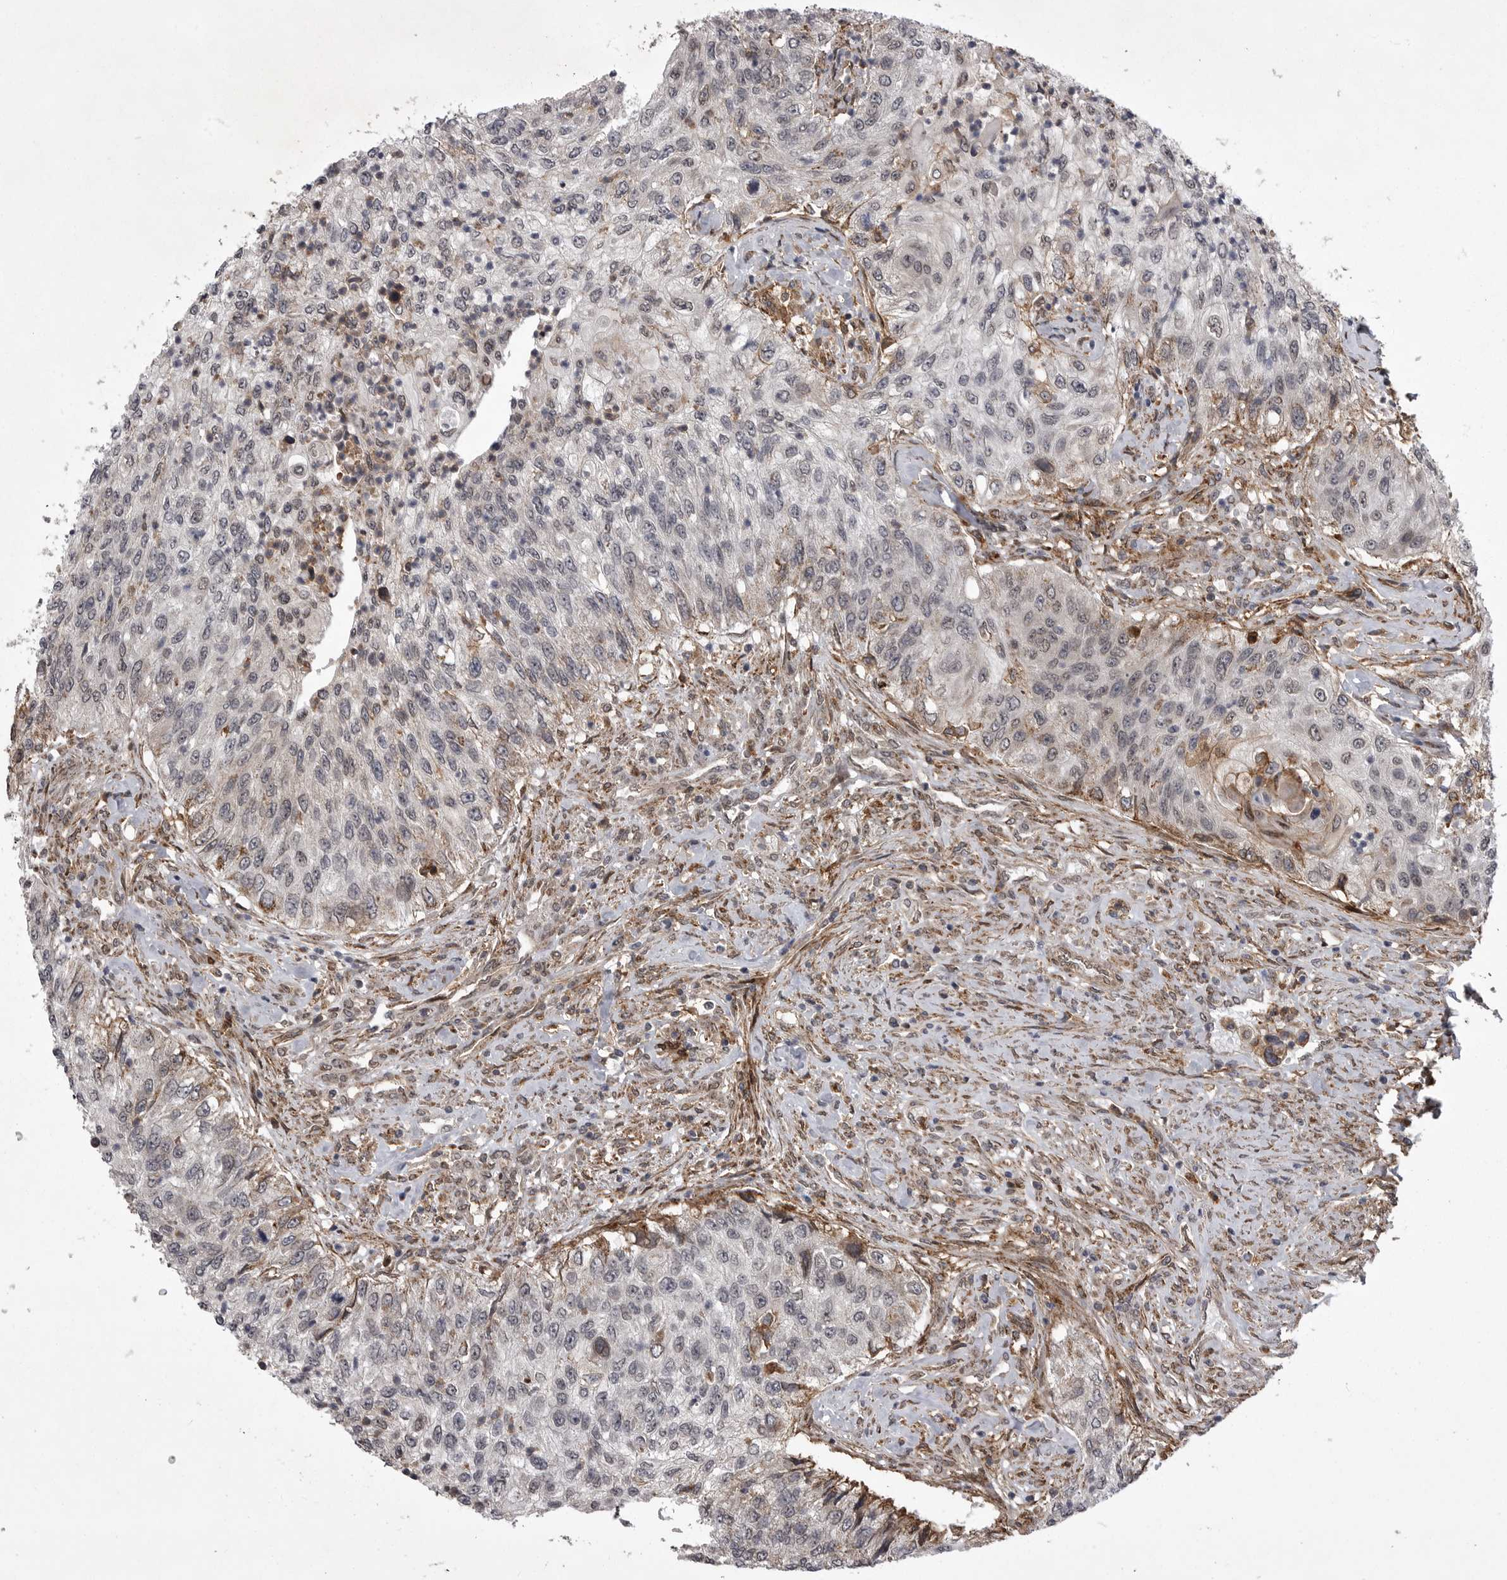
{"staining": {"intensity": "weak", "quantity": "<25%", "location": "cytoplasmic/membranous"}, "tissue": "urothelial cancer", "cell_type": "Tumor cells", "image_type": "cancer", "snomed": [{"axis": "morphology", "description": "Urothelial carcinoma, High grade"}, {"axis": "topography", "description": "Urinary bladder"}], "caption": "Immunohistochemical staining of urothelial carcinoma (high-grade) exhibits no significant staining in tumor cells.", "gene": "ABL1", "patient": {"sex": "female", "age": 60}}